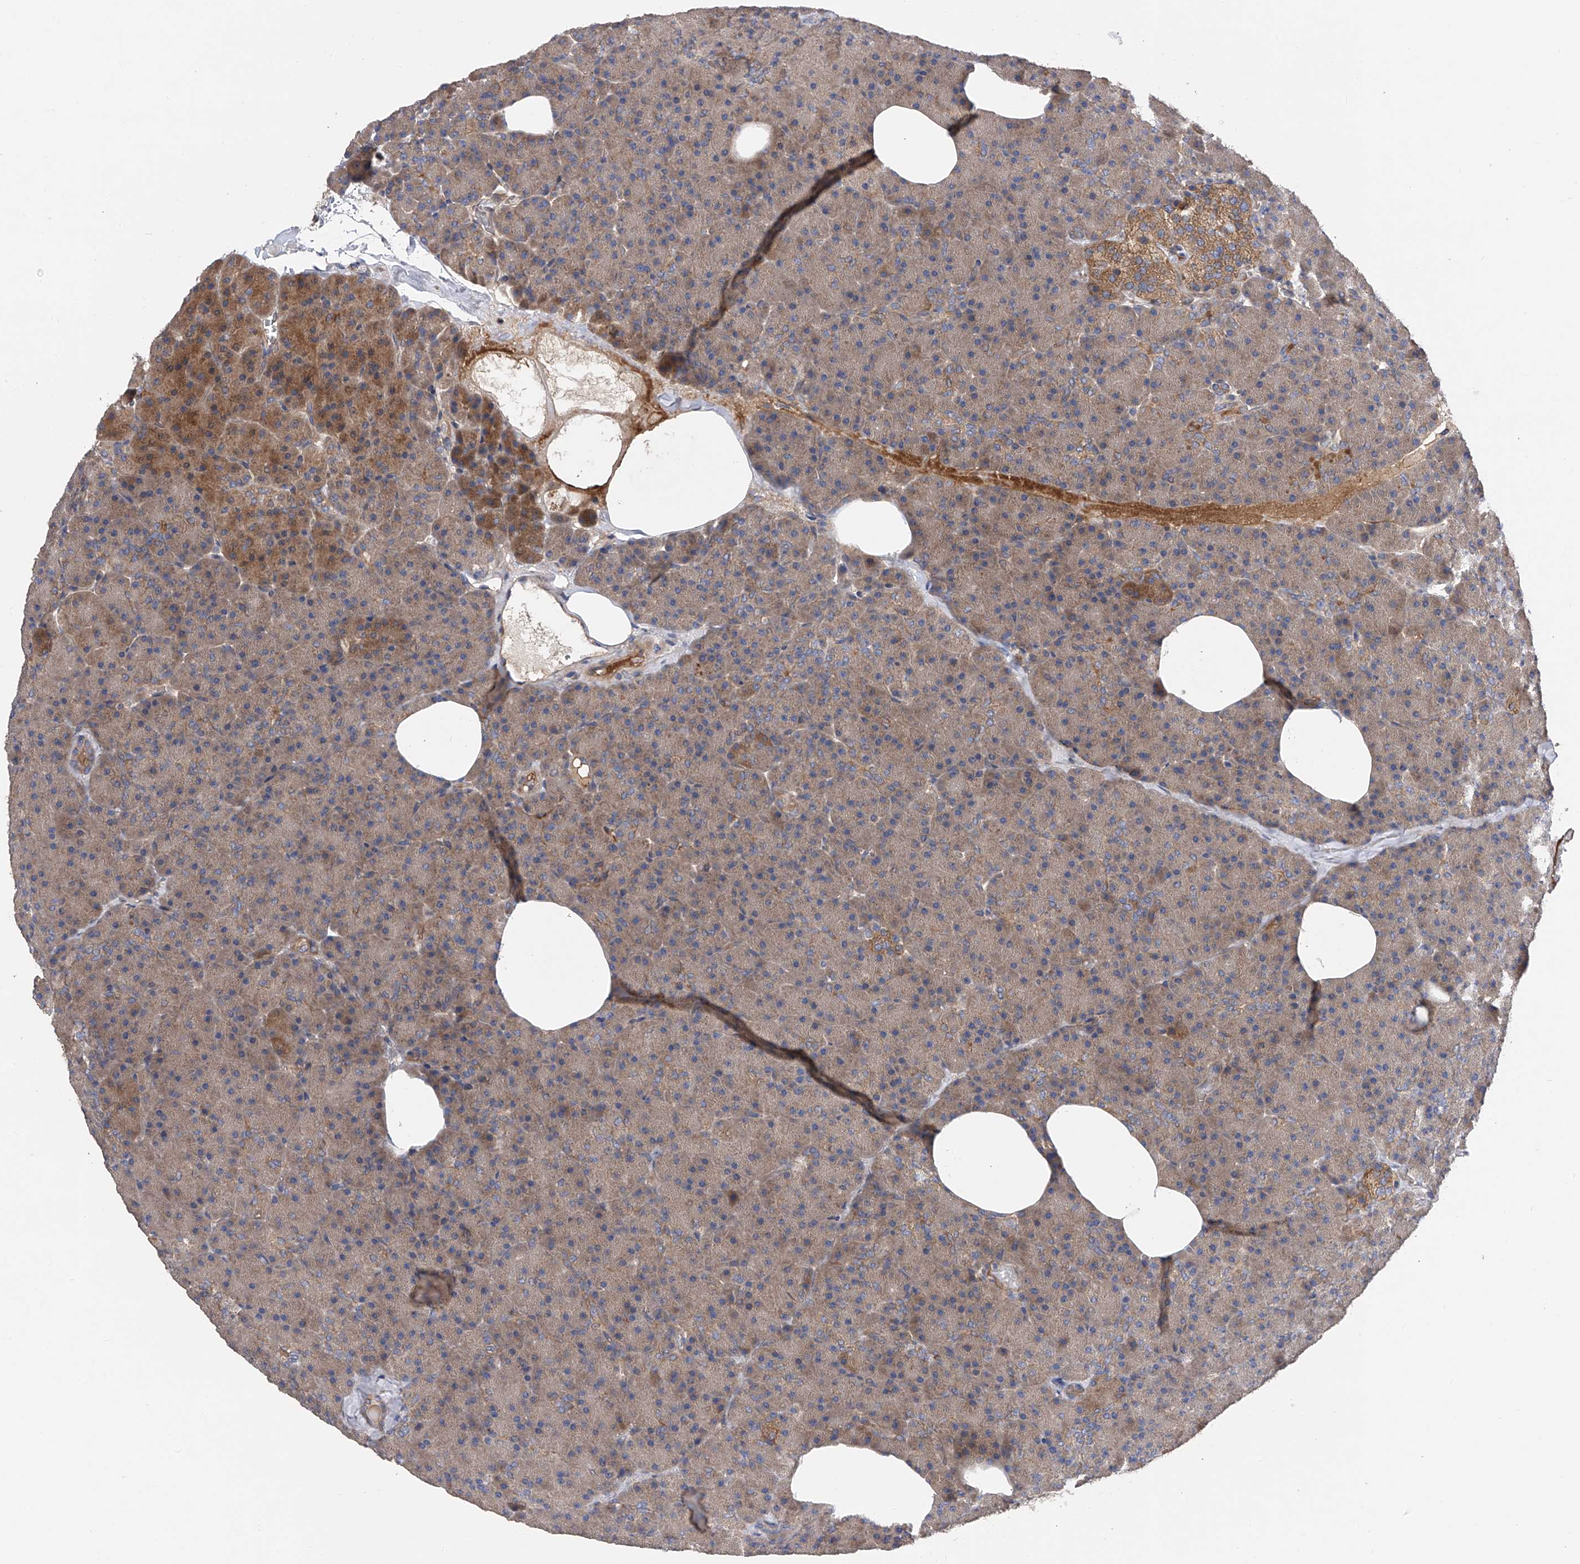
{"staining": {"intensity": "moderate", "quantity": "25%-75%", "location": "cytoplasmic/membranous"}, "tissue": "pancreas", "cell_type": "Exocrine glandular cells", "image_type": "normal", "snomed": [{"axis": "morphology", "description": "Normal tissue, NOS"}, {"axis": "morphology", "description": "Carcinoid, malignant, NOS"}, {"axis": "topography", "description": "Pancreas"}], "caption": "Immunohistochemical staining of unremarkable human pancreas shows 25%-75% levels of moderate cytoplasmic/membranous protein staining in about 25%-75% of exocrine glandular cells. (DAB (3,3'-diaminobenzidine) = brown stain, brightfield microscopy at high magnification).", "gene": "PTK2", "patient": {"sex": "female", "age": 35}}